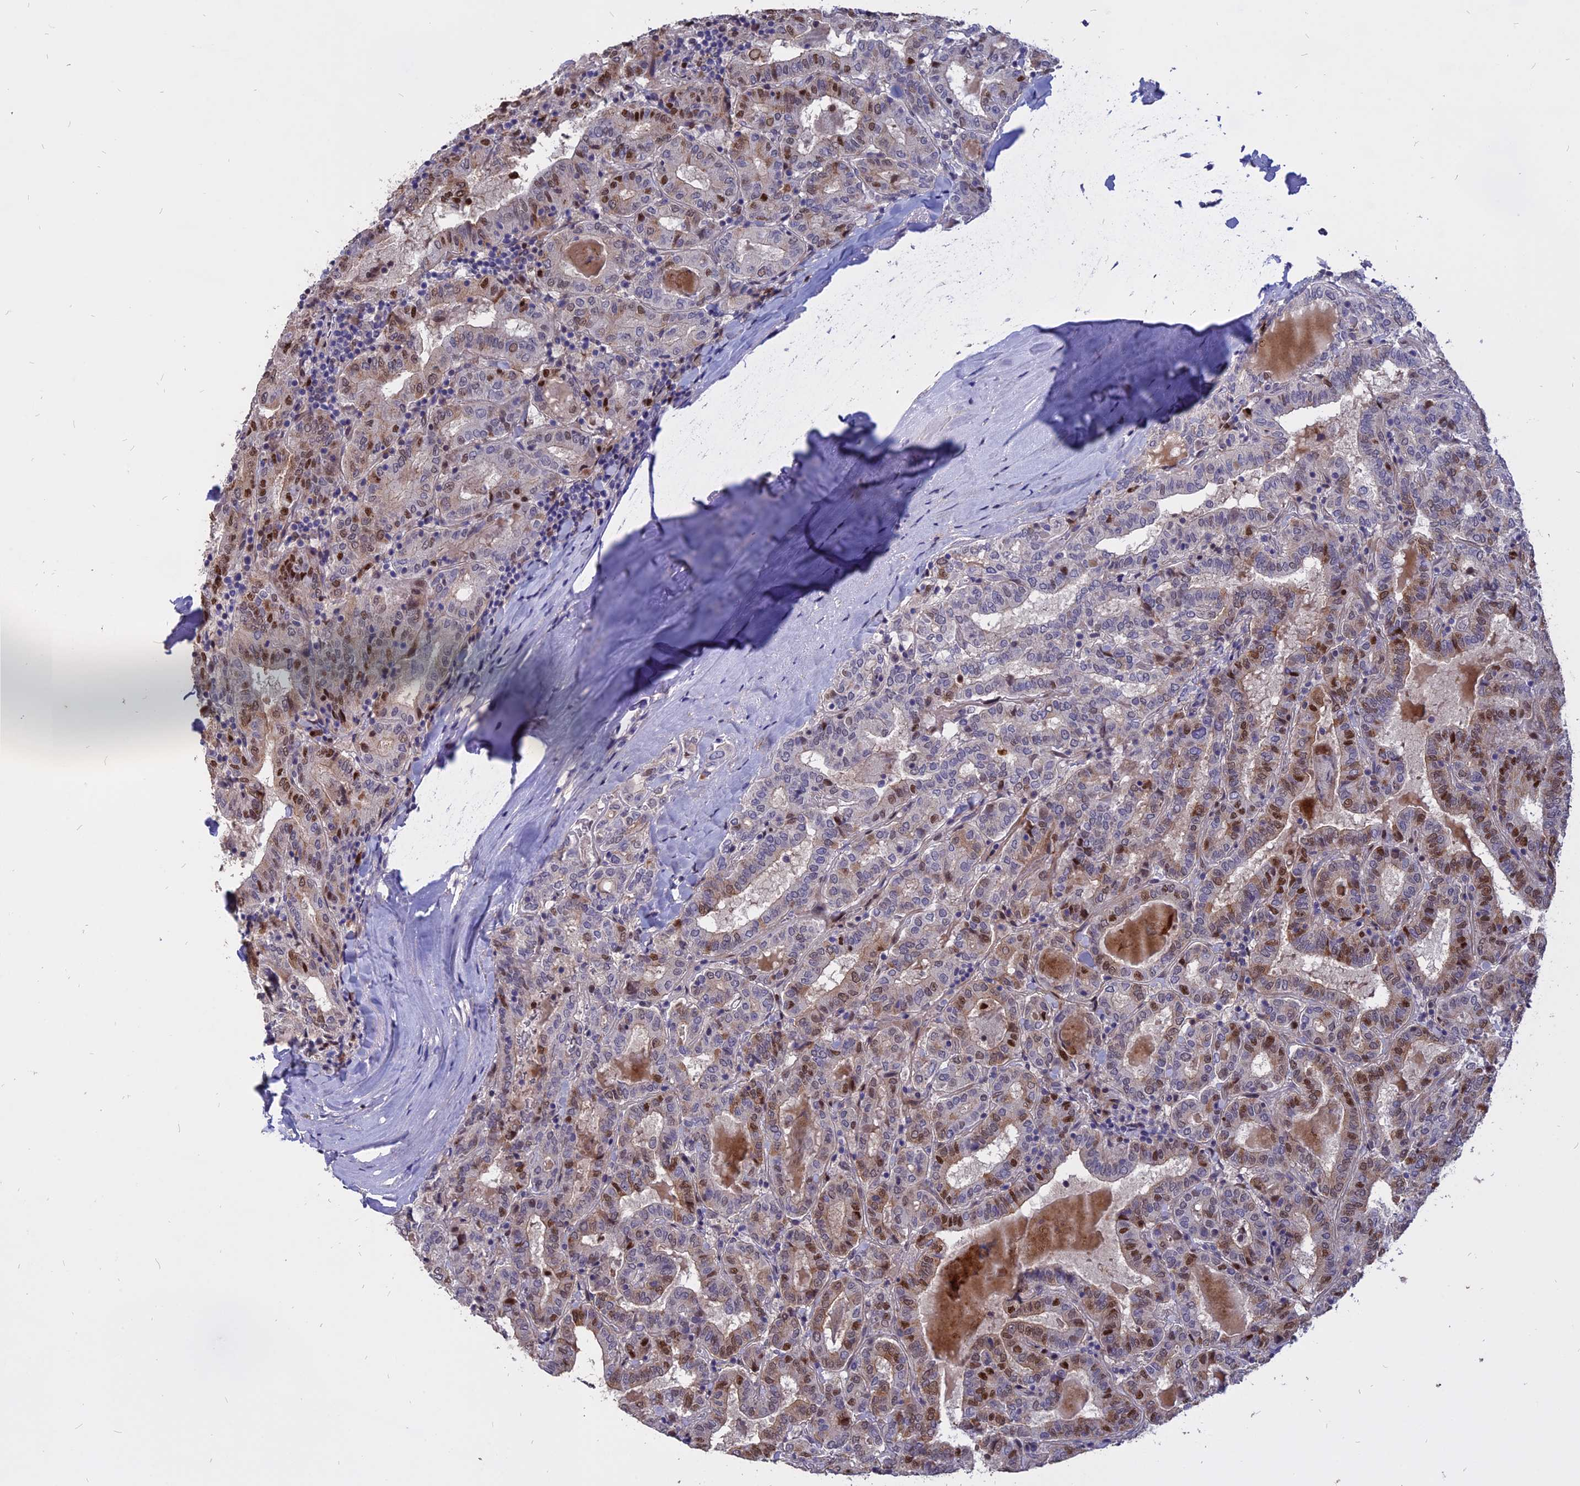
{"staining": {"intensity": "moderate", "quantity": "<25%", "location": "nuclear"}, "tissue": "thyroid cancer", "cell_type": "Tumor cells", "image_type": "cancer", "snomed": [{"axis": "morphology", "description": "Papillary adenocarcinoma, NOS"}, {"axis": "topography", "description": "Thyroid gland"}], "caption": "A photomicrograph of thyroid cancer (papillary adenocarcinoma) stained for a protein exhibits moderate nuclear brown staining in tumor cells. The staining was performed using DAB, with brown indicating positive protein expression. Nuclei are stained blue with hematoxylin.", "gene": "TMEM263", "patient": {"sex": "female", "age": 72}}